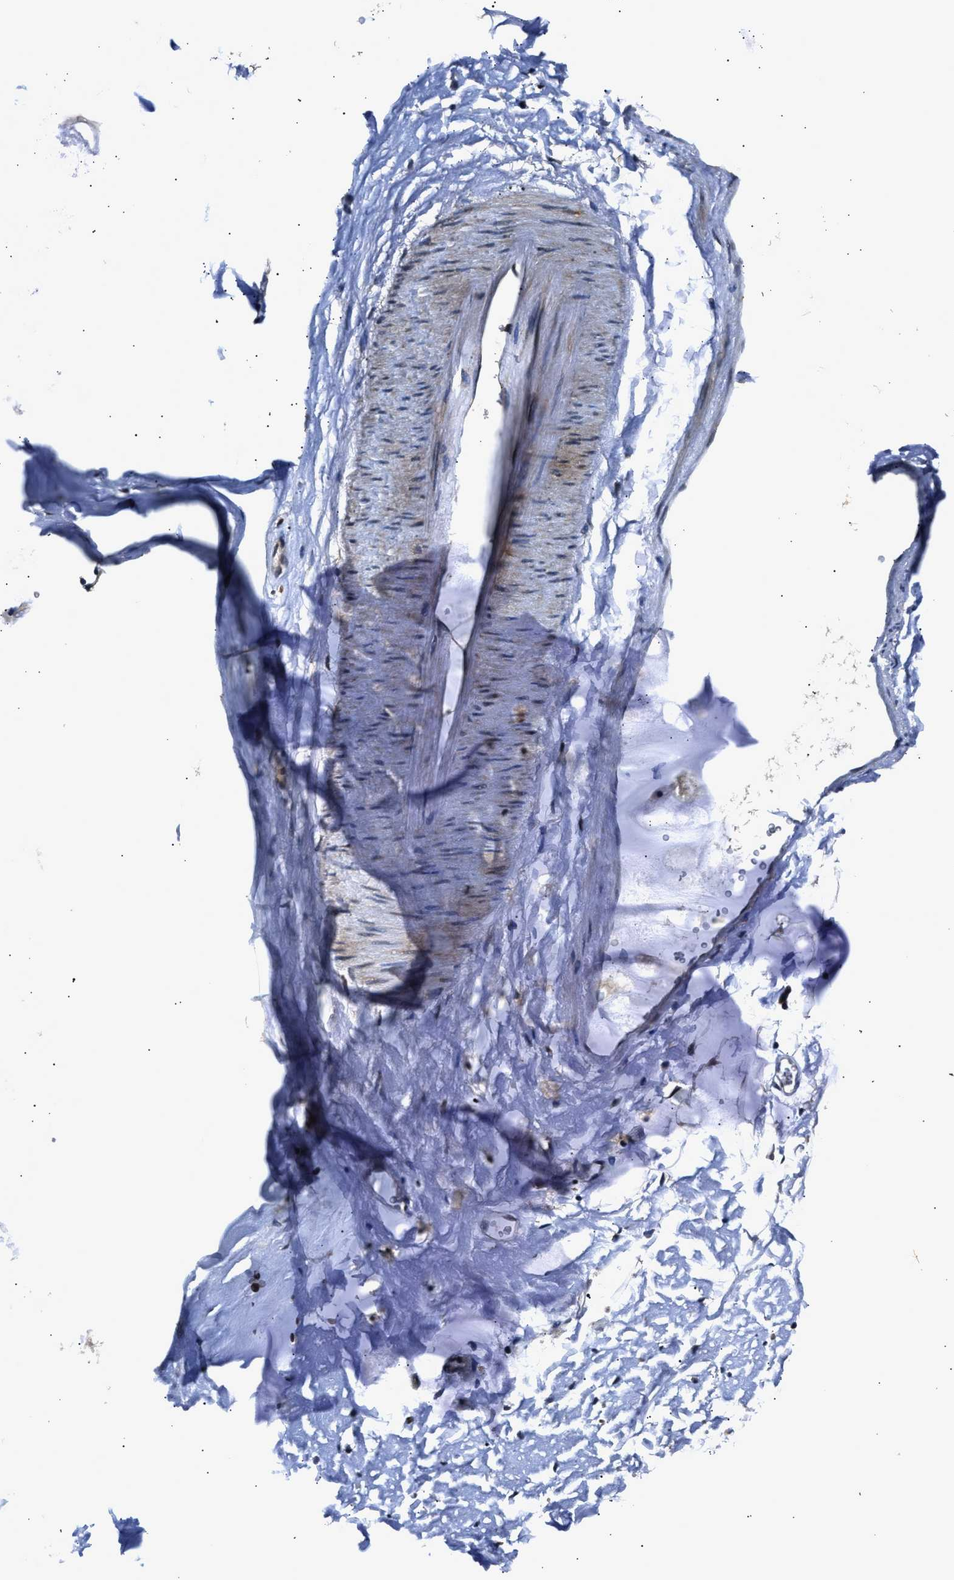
{"staining": {"intensity": "negative", "quantity": "none", "location": "none"}, "tissue": "adipose tissue", "cell_type": "Adipocytes", "image_type": "normal", "snomed": [{"axis": "morphology", "description": "Normal tissue, NOS"}, {"axis": "topography", "description": "Cartilage tissue"}, {"axis": "topography", "description": "Bronchus"}], "caption": "A high-resolution histopathology image shows IHC staining of normal adipose tissue, which displays no significant expression in adipocytes.", "gene": "TNRC18", "patient": {"sex": "female", "age": 53}}